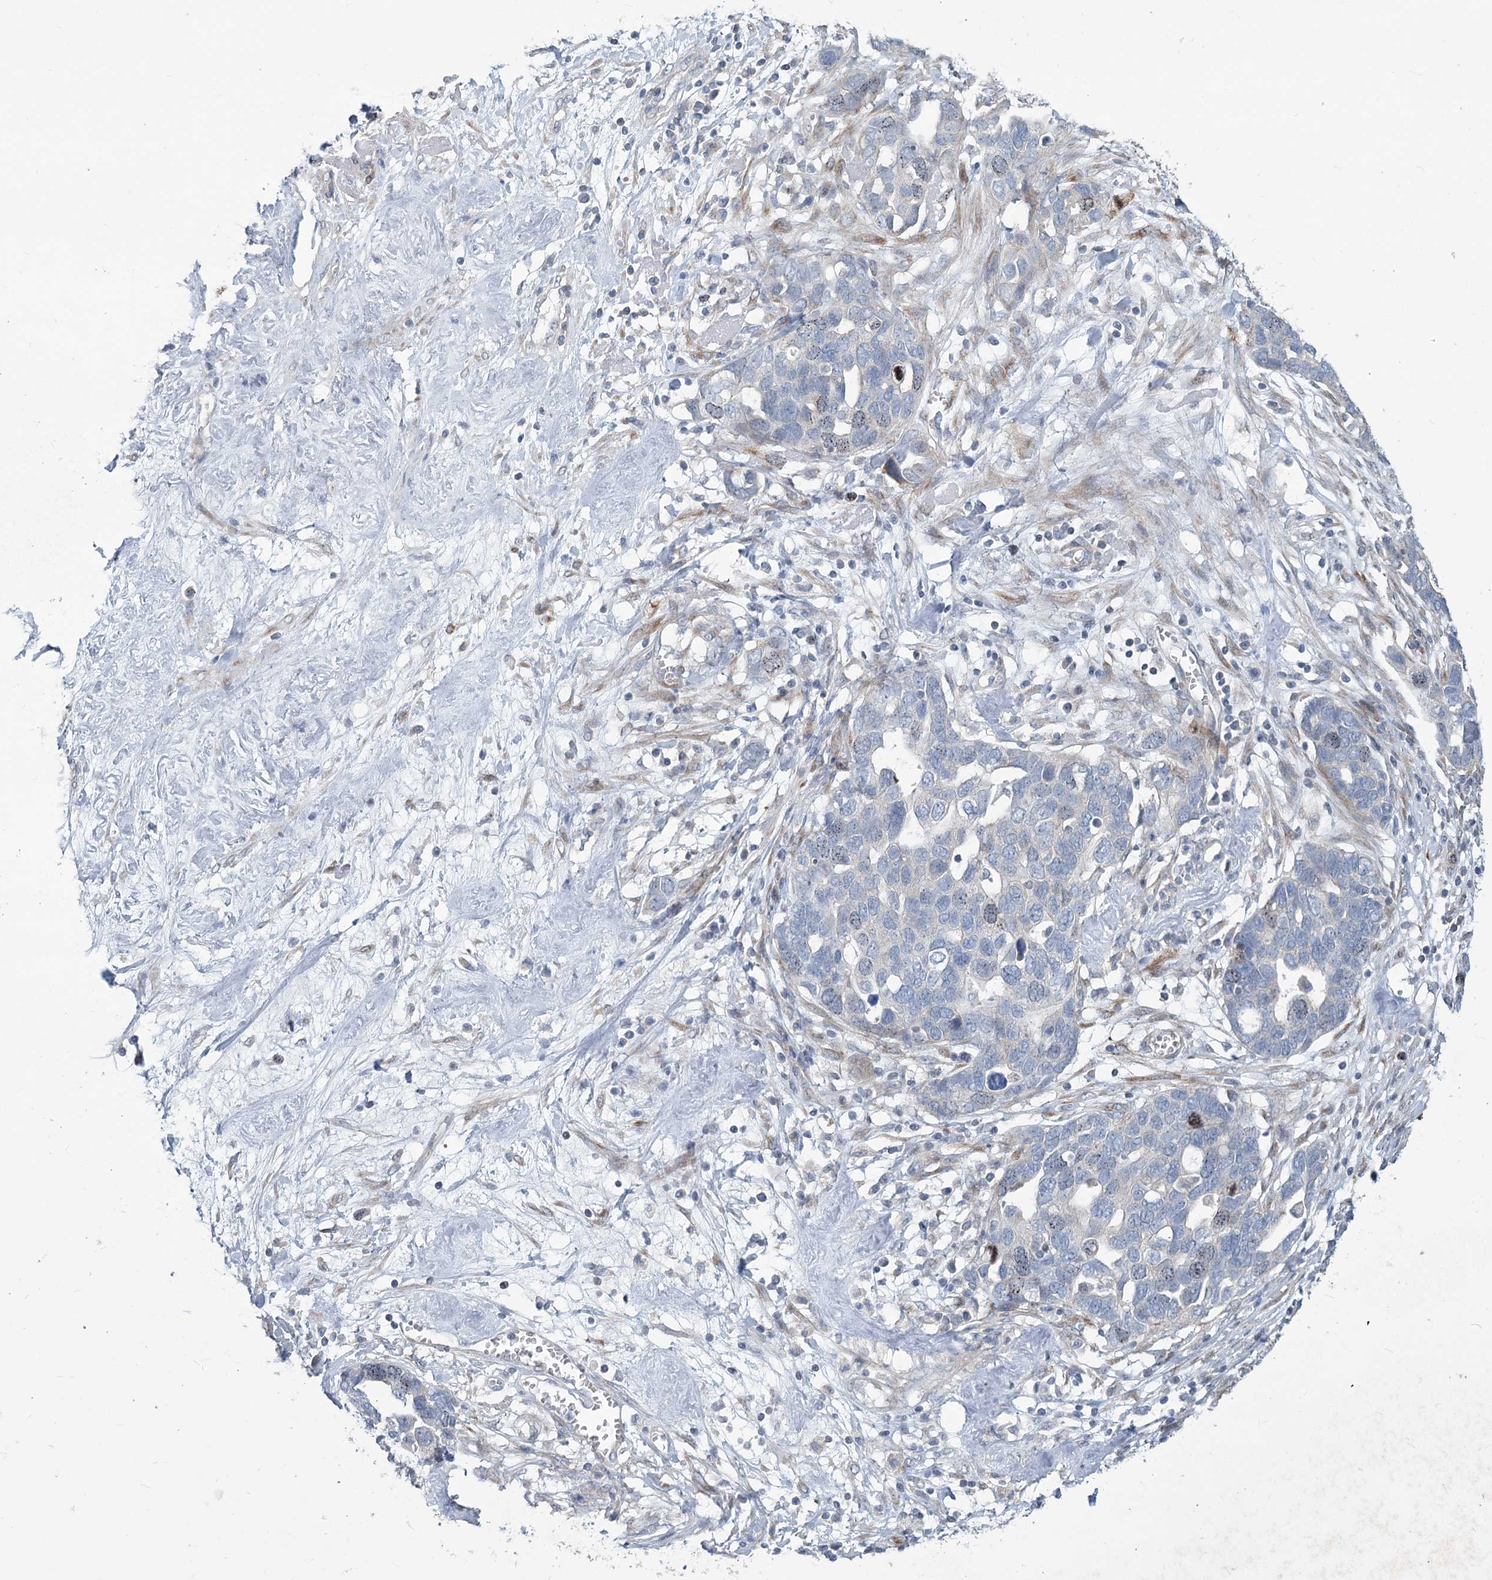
{"staining": {"intensity": "weak", "quantity": "<25%", "location": "nuclear"}, "tissue": "ovarian cancer", "cell_type": "Tumor cells", "image_type": "cancer", "snomed": [{"axis": "morphology", "description": "Cystadenocarcinoma, serous, NOS"}, {"axis": "topography", "description": "Ovary"}], "caption": "IHC of ovarian serous cystadenocarcinoma reveals no staining in tumor cells.", "gene": "ABITRAM", "patient": {"sex": "female", "age": 54}}